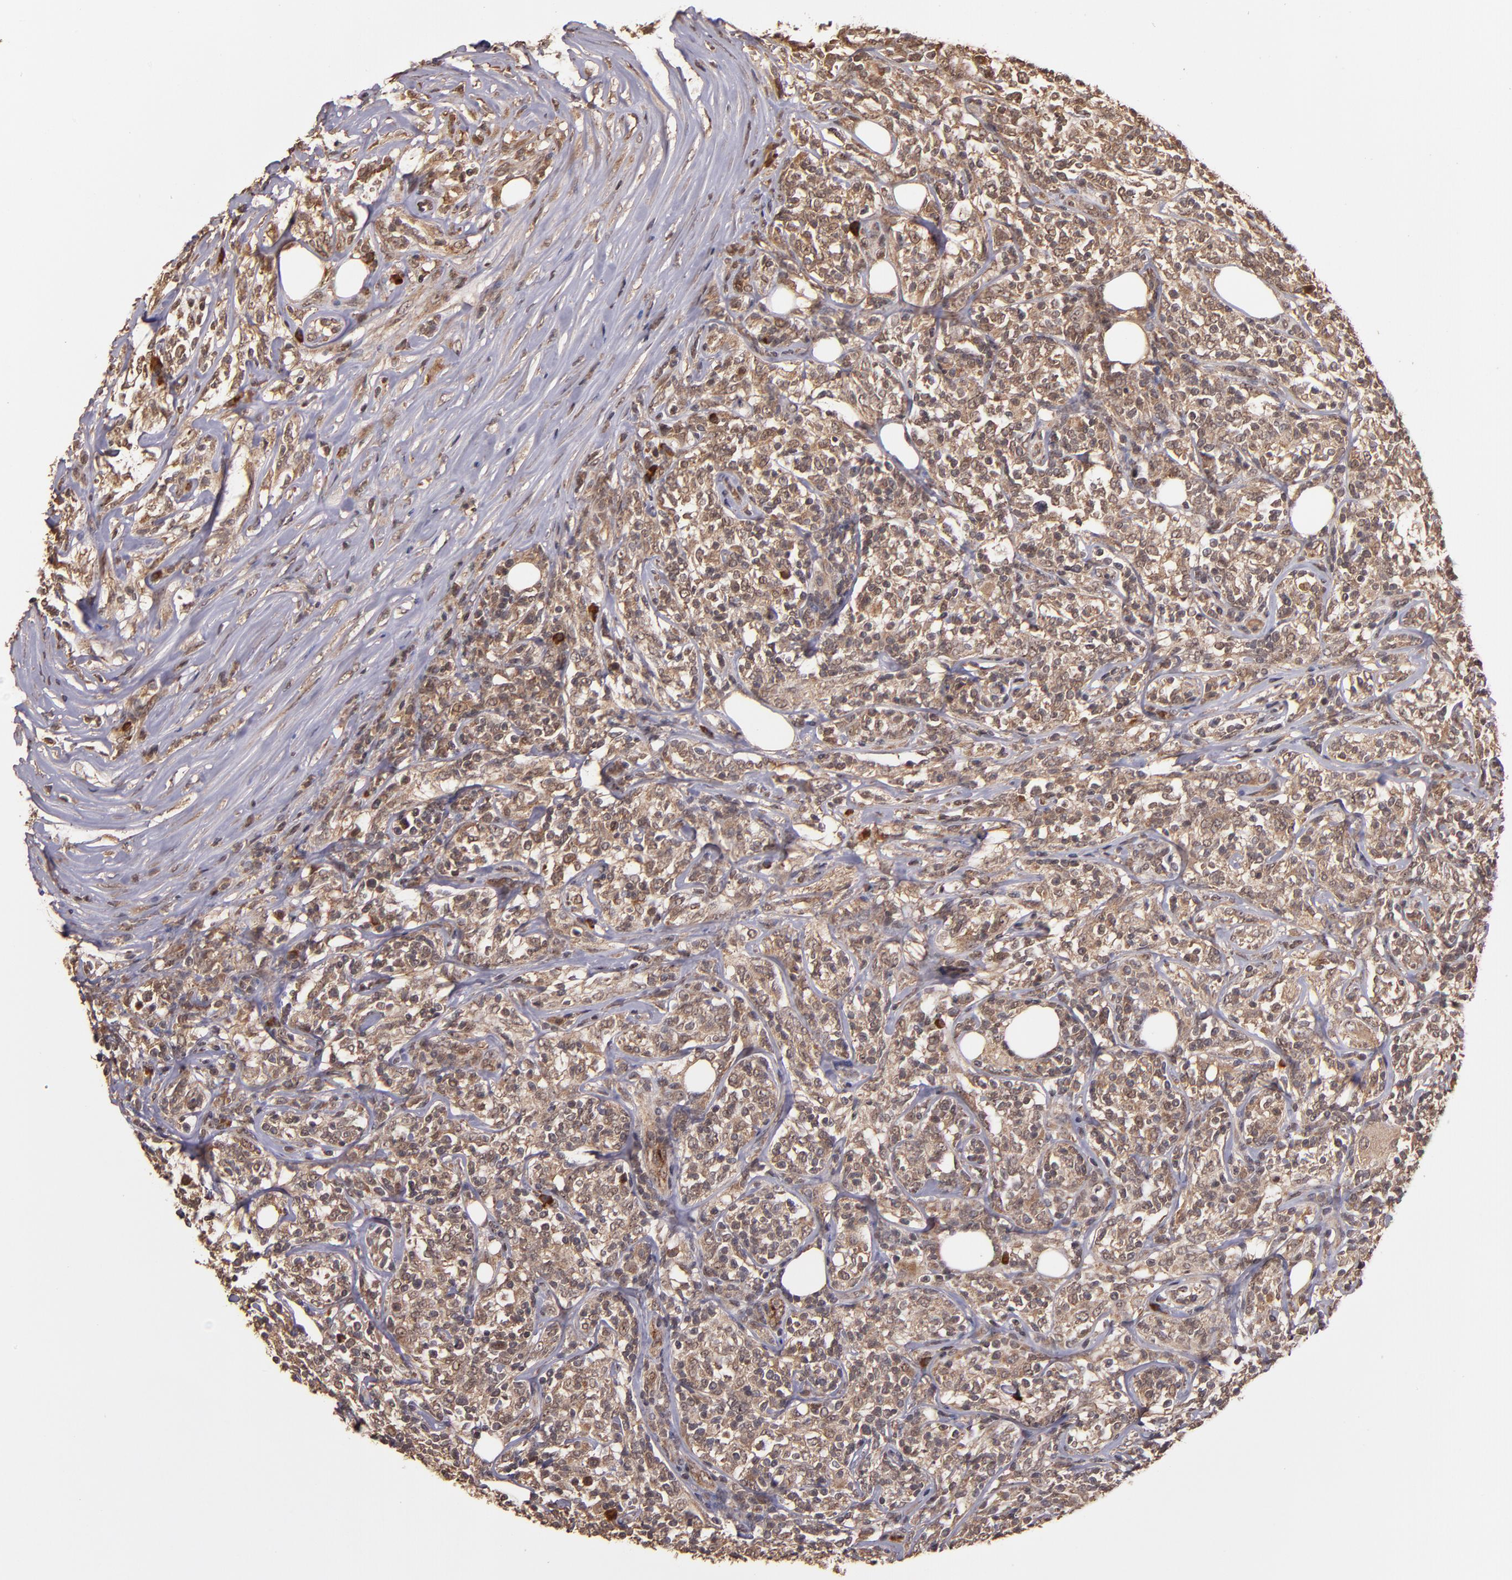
{"staining": {"intensity": "moderate", "quantity": ">75%", "location": "cytoplasmic/membranous"}, "tissue": "lymphoma", "cell_type": "Tumor cells", "image_type": "cancer", "snomed": [{"axis": "morphology", "description": "Malignant lymphoma, non-Hodgkin's type, High grade"}, {"axis": "topography", "description": "Lymph node"}], "caption": "Immunohistochemistry (IHC) photomicrograph of human lymphoma stained for a protein (brown), which exhibits medium levels of moderate cytoplasmic/membranous staining in approximately >75% of tumor cells.", "gene": "RIOK3", "patient": {"sex": "female", "age": 84}}